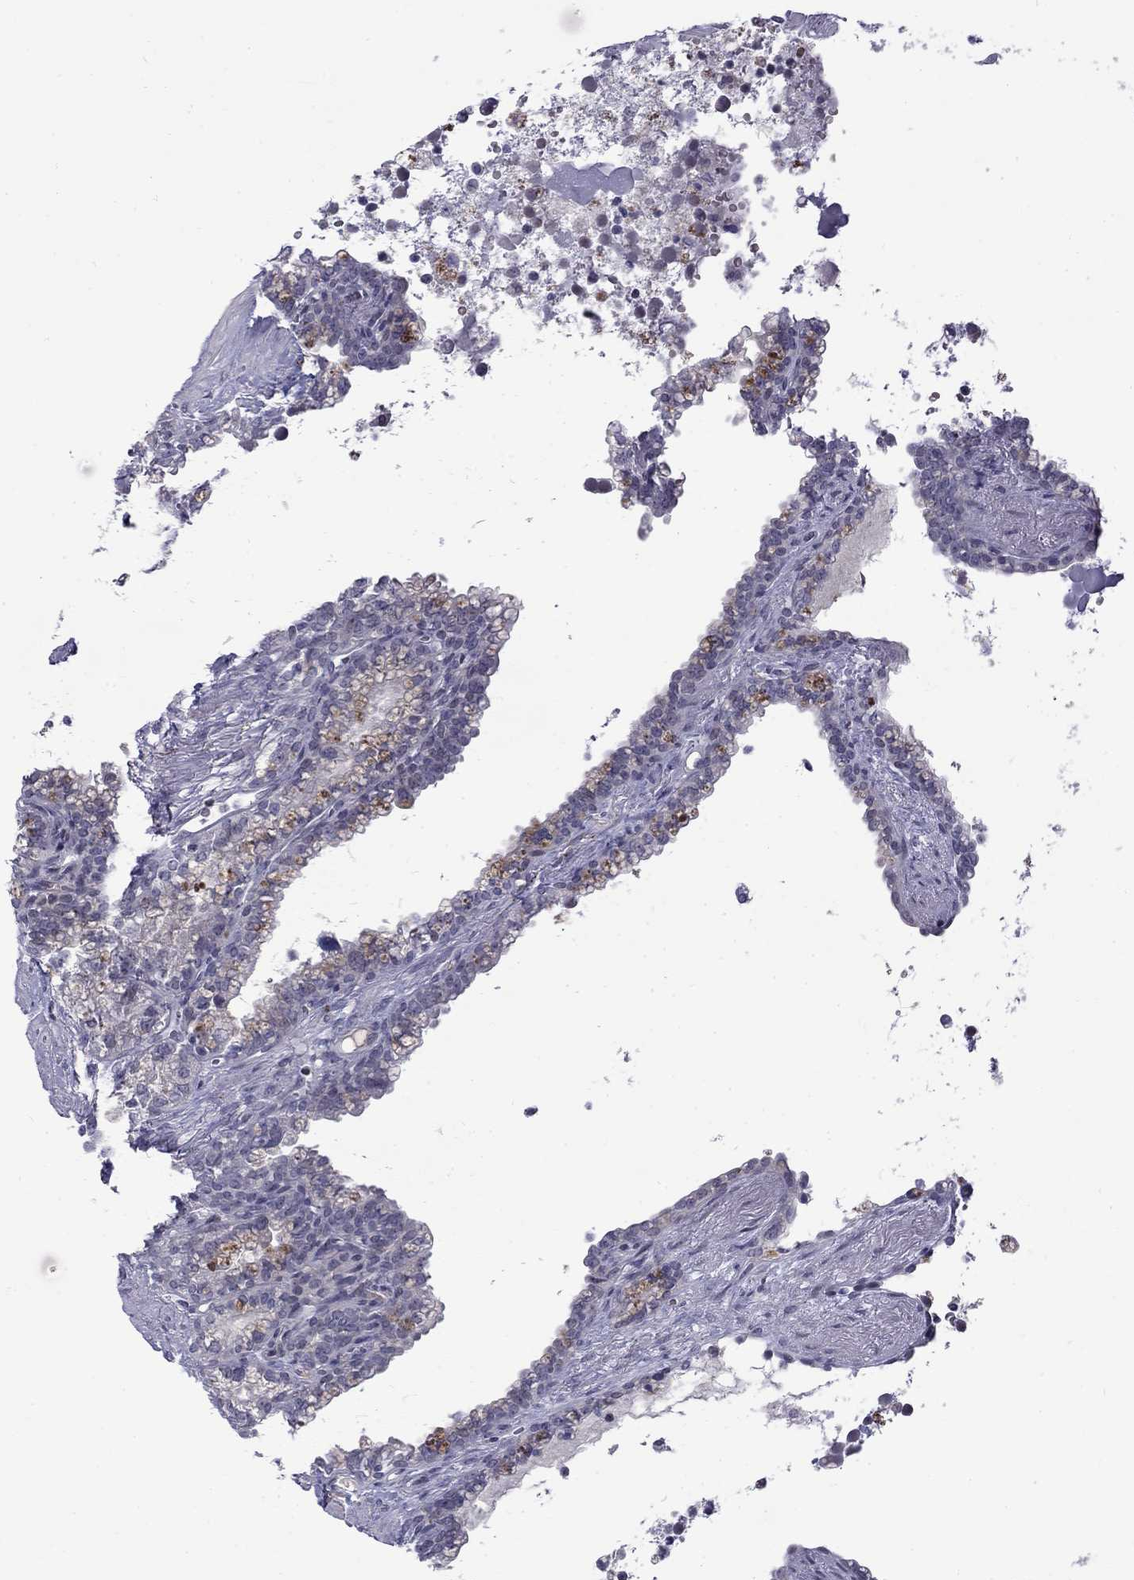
{"staining": {"intensity": "negative", "quantity": "none", "location": "none"}, "tissue": "seminal vesicle", "cell_type": "Glandular cells", "image_type": "normal", "snomed": [{"axis": "morphology", "description": "Normal tissue, NOS"}, {"axis": "morphology", "description": "Urothelial carcinoma, NOS"}, {"axis": "topography", "description": "Urinary bladder"}, {"axis": "topography", "description": "Seminal veicle"}], "caption": "This is an immunohistochemistry (IHC) photomicrograph of benign human seminal vesicle. There is no expression in glandular cells.", "gene": "RTL9", "patient": {"sex": "male", "age": 76}}